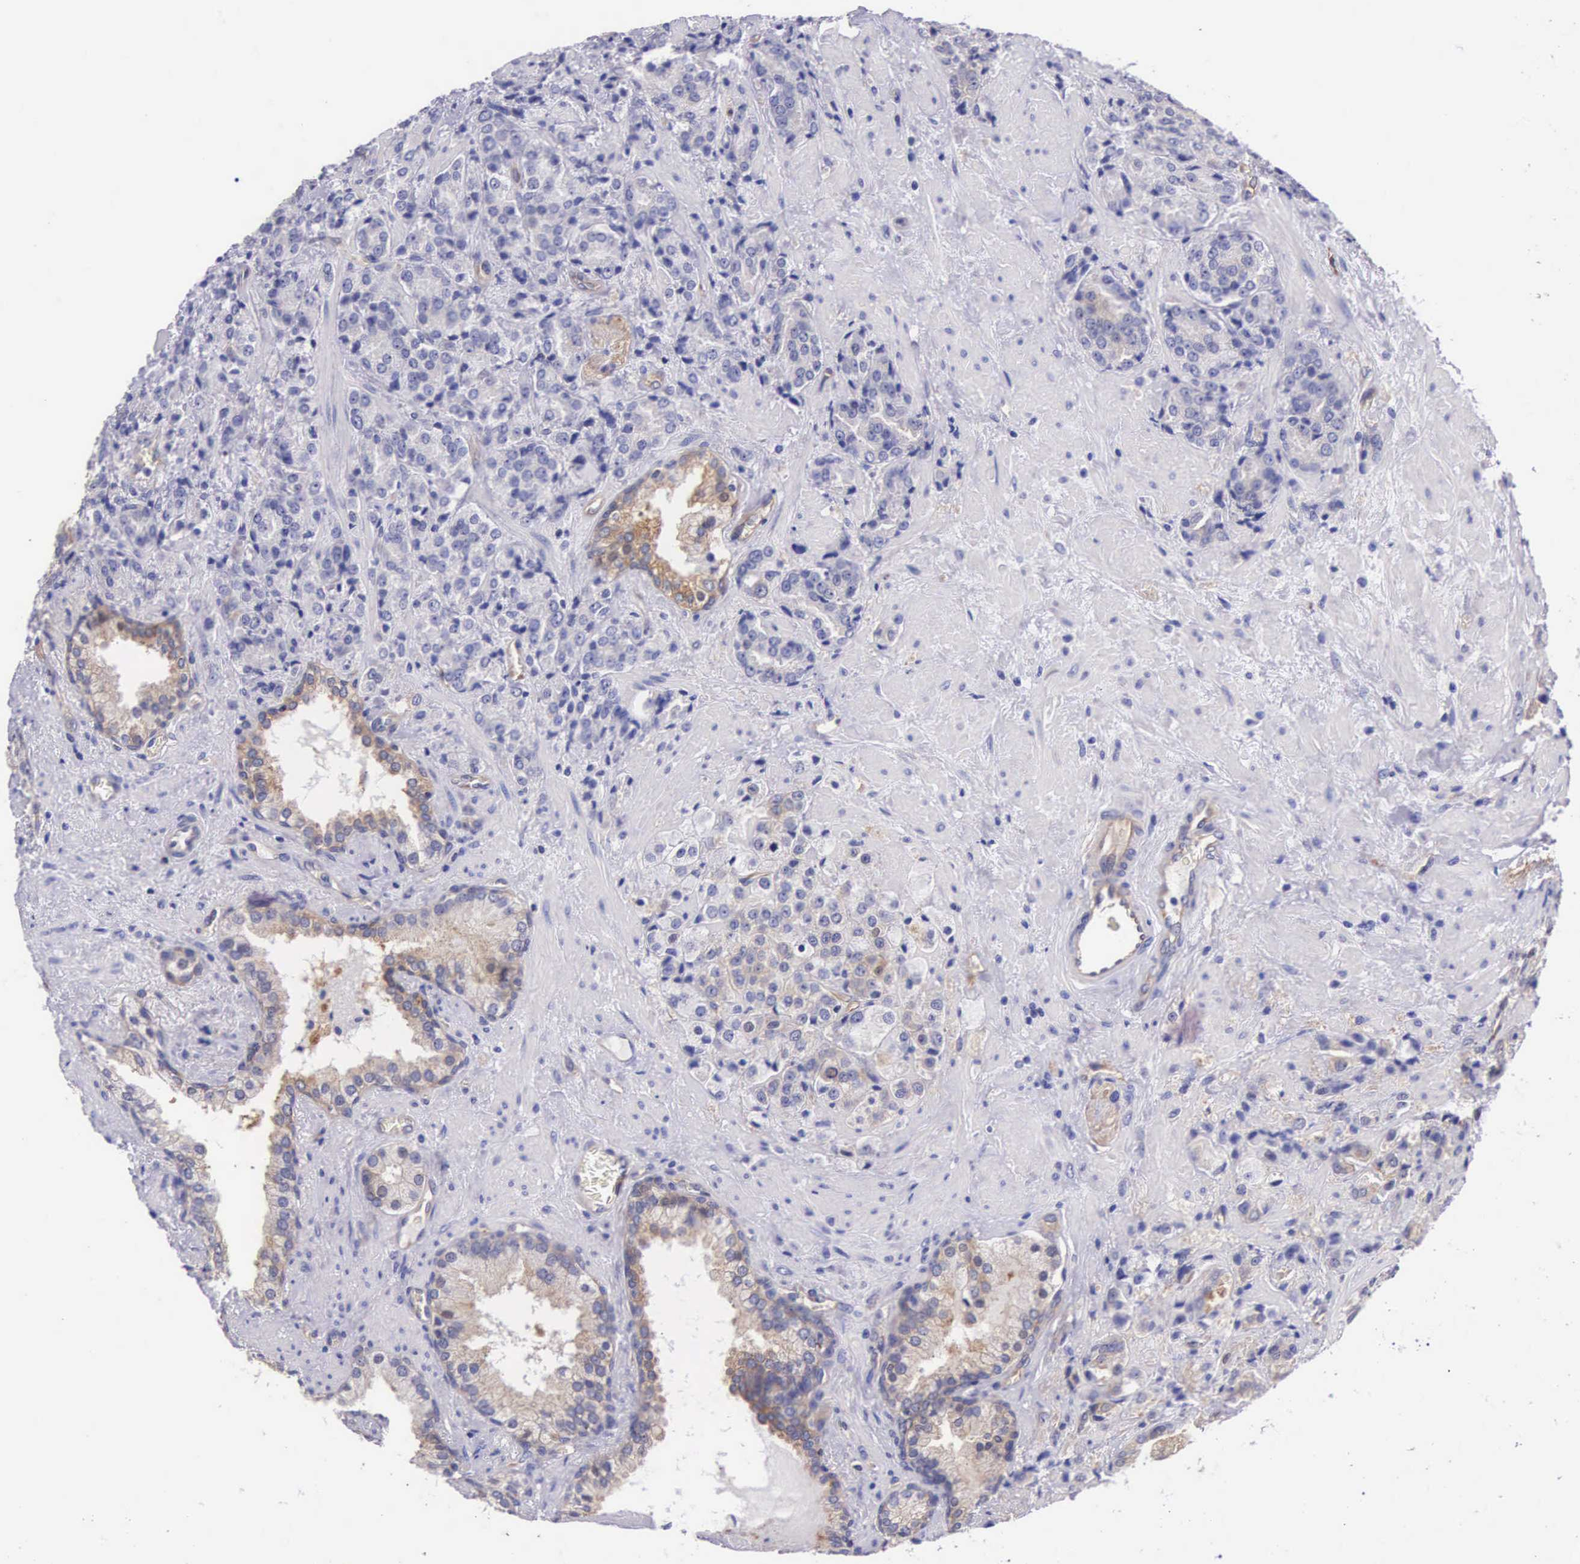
{"staining": {"intensity": "negative", "quantity": "none", "location": "none"}, "tissue": "prostate cancer", "cell_type": "Tumor cells", "image_type": "cancer", "snomed": [{"axis": "morphology", "description": "Adenocarcinoma, Medium grade"}, {"axis": "topography", "description": "Prostate"}], "caption": "This is a photomicrograph of IHC staining of prostate cancer, which shows no expression in tumor cells.", "gene": "BCAR1", "patient": {"sex": "male", "age": 70}}